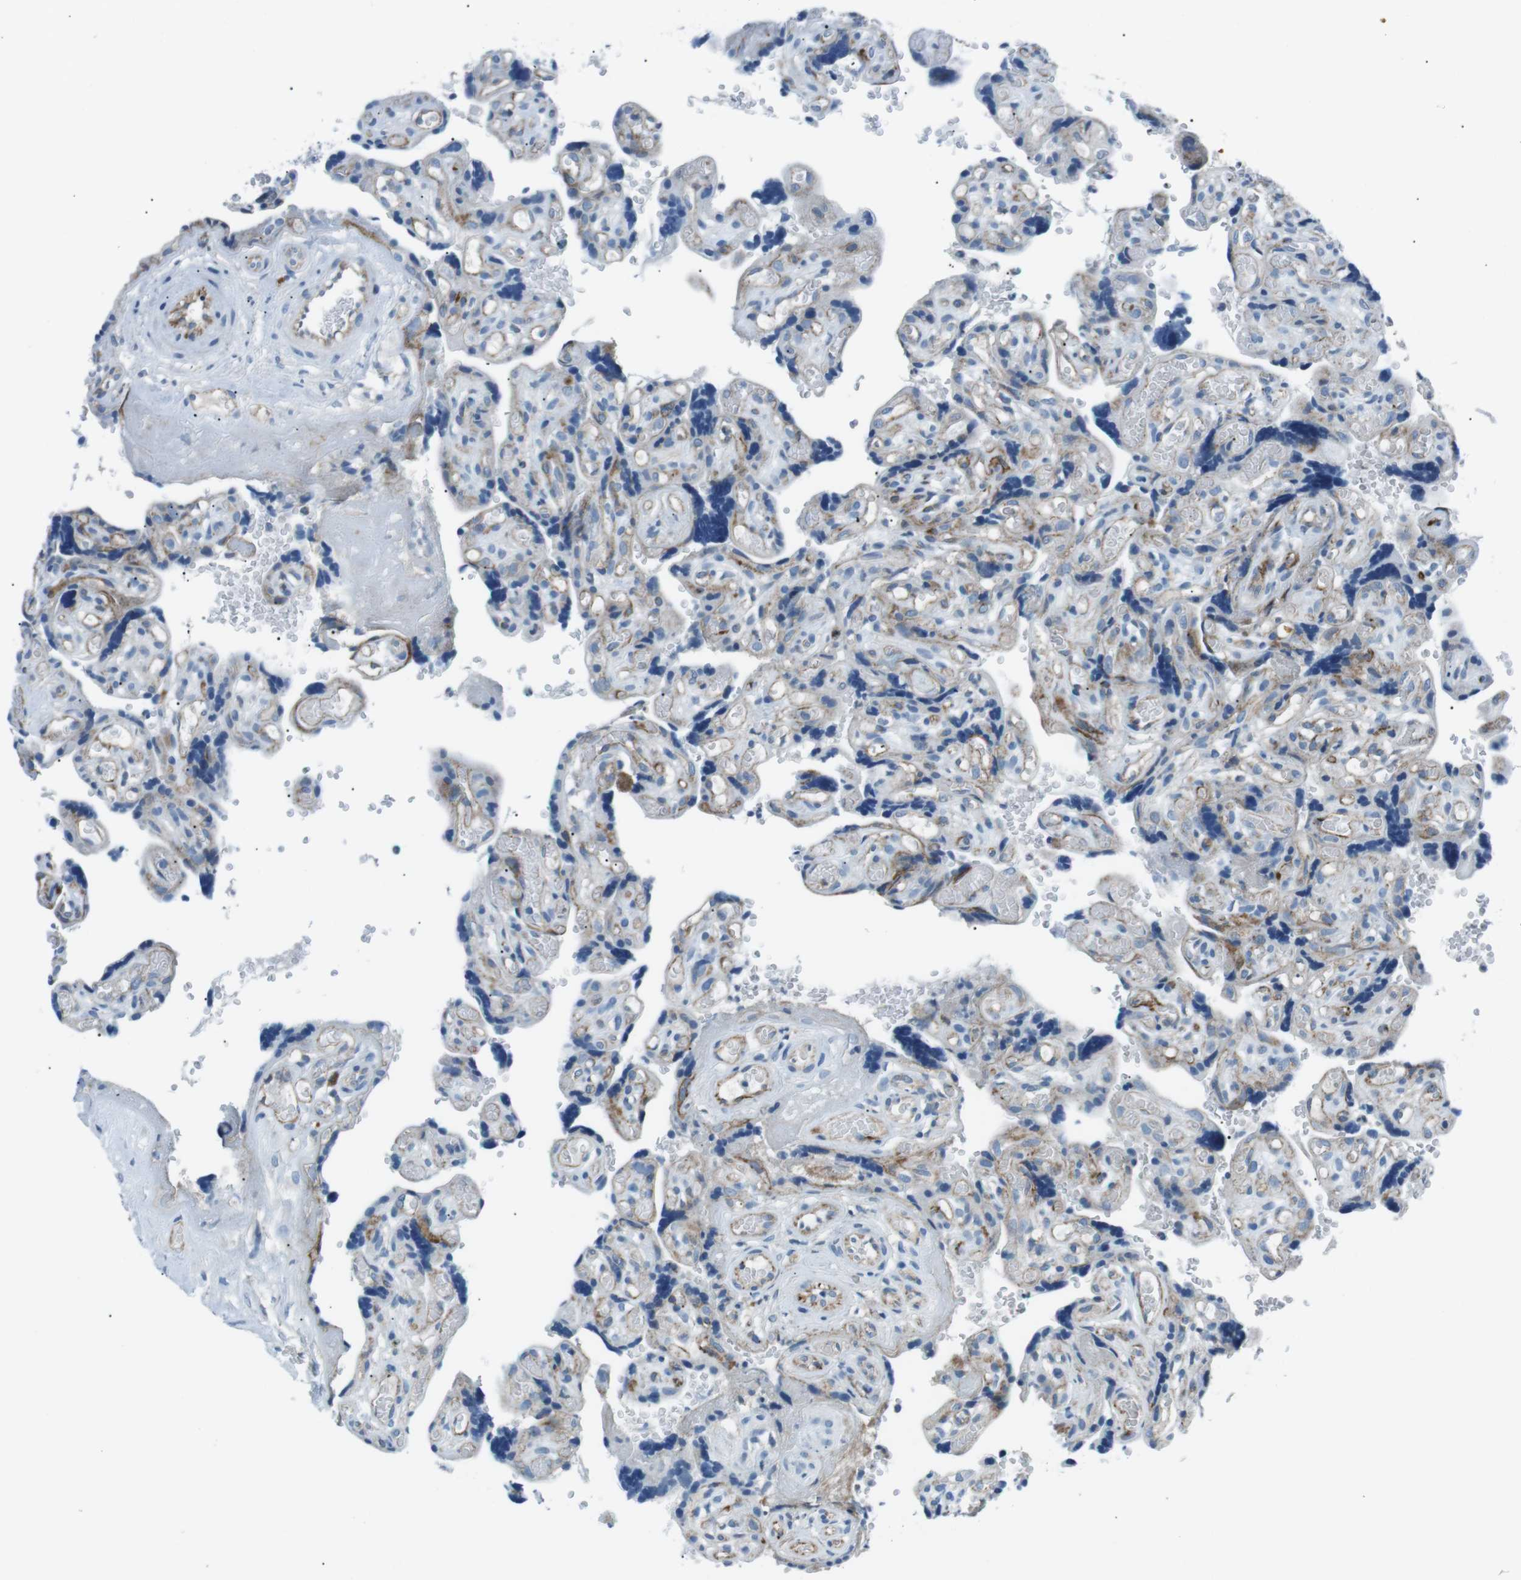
{"staining": {"intensity": "moderate", "quantity": "<25%", "location": "cytoplasmic/membranous"}, "tissue": "placenta", "cell_type": "Decidual cells", "image_type": "normal", "snomed": [{"axis": "morphology", "description": "Normal tissue, NOS"}, {"axis": "topography", "description": "Placenta"}], "caption": "Decidual cells demonstrate moderate cytoplasmic/membranous staining in about <25% of cells in benign placenta. The staining is performed using DAB (3,3'-diaminobenzidine) brown chromogen to label protein expression. The nuclei are counter-stained blue using hematoxylin.", "gene": "CSF2RA", "patient": {"sex": "female", "age": 30}}